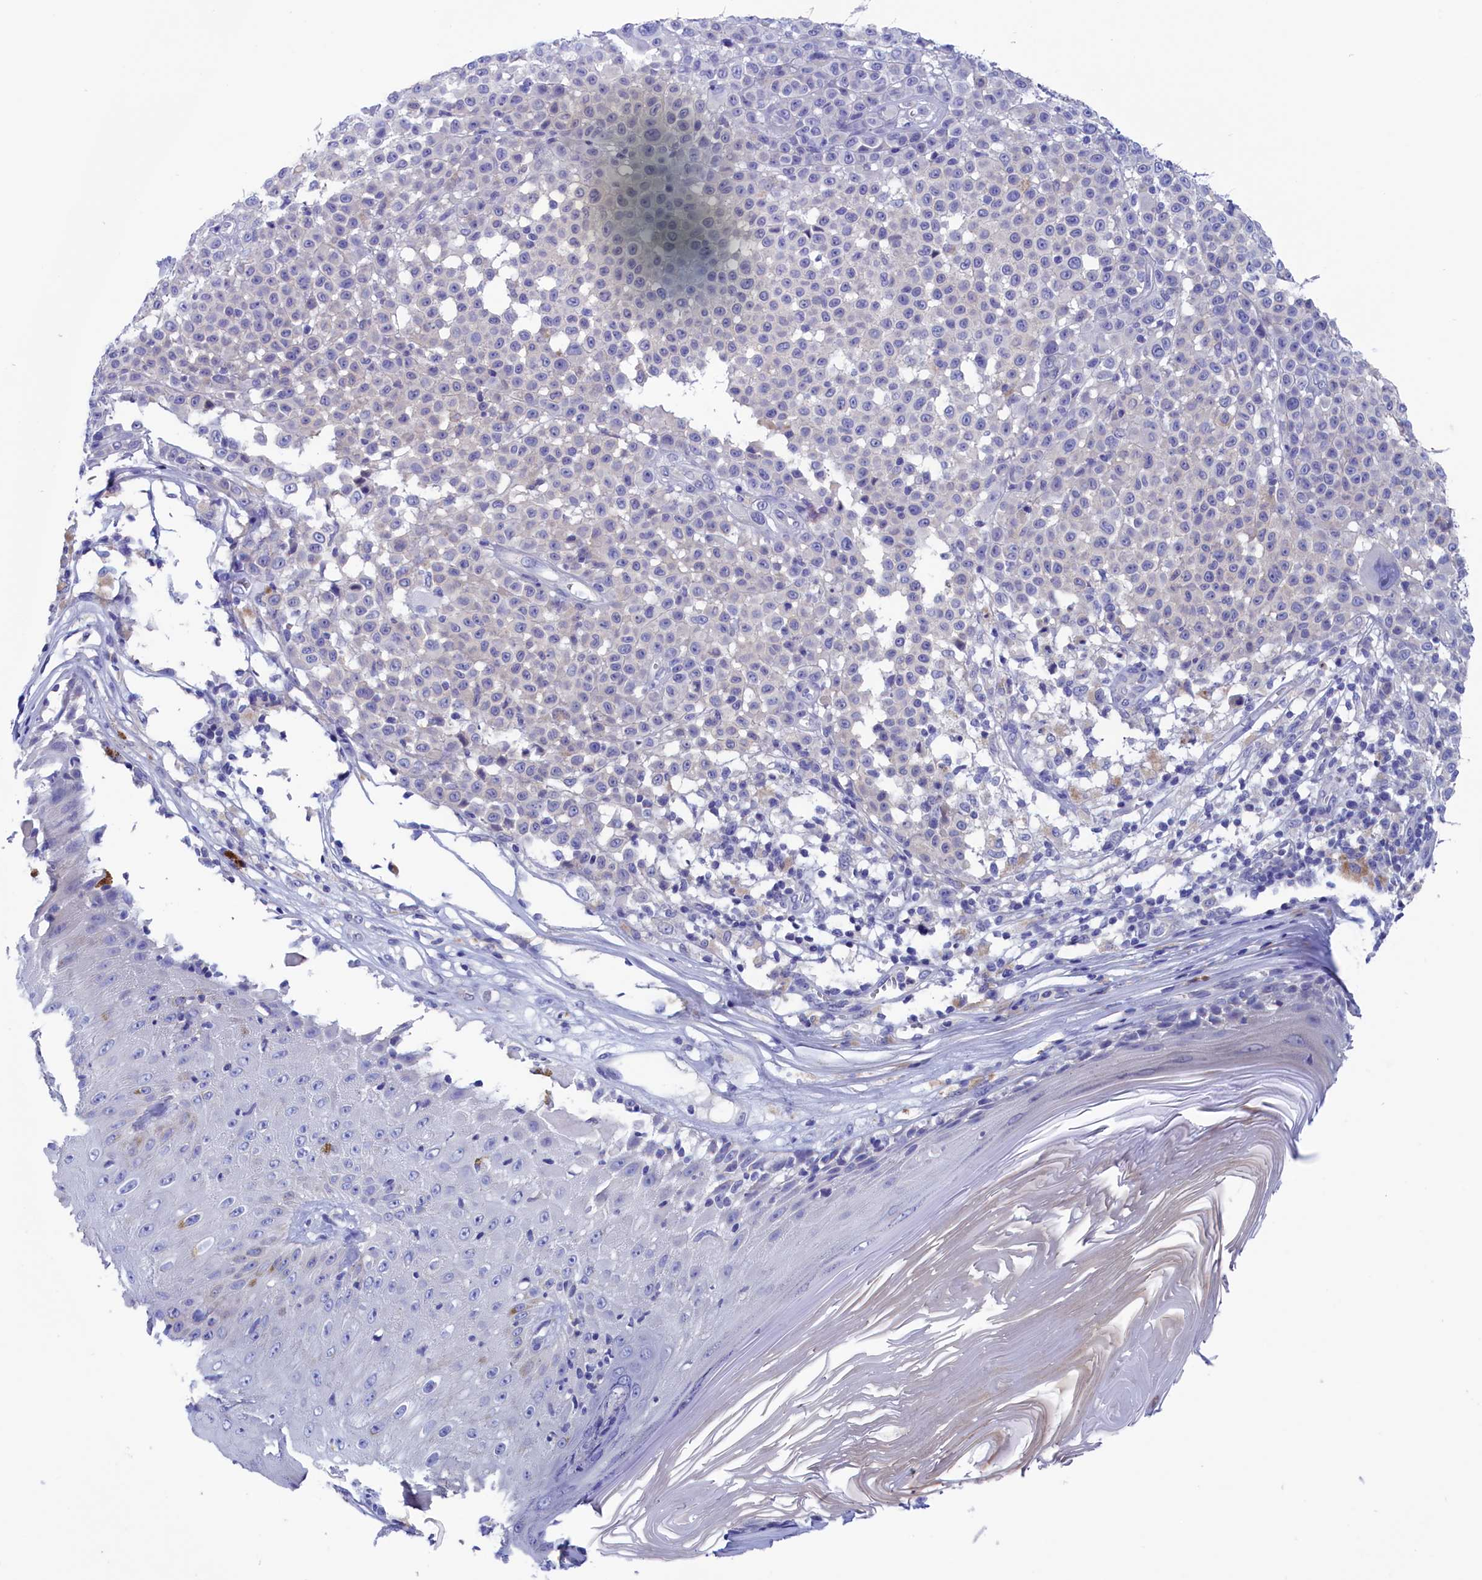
{"staining": {"intensity": "negative", "quantity": "none", "location": "none"}, "tissue": "melanoma", "cell_type": "Tumor cells", "image_type": "cancer", "snomed": [{"axis": "morphology", "description": "Malignant melanoma, NOS"}, {"axis": "topography", "description": "Skin"}], "caption": "Protein analysis of melanoma displays no significant staining in tumor cells. Brightfield microscopy of immunohistochemistry (IHC) stained with DAB (brown) and hematoxylin (blue), captured at high magnification.", "gene": "VPS35L", "patient": {"sex": "female", "age": 94}}